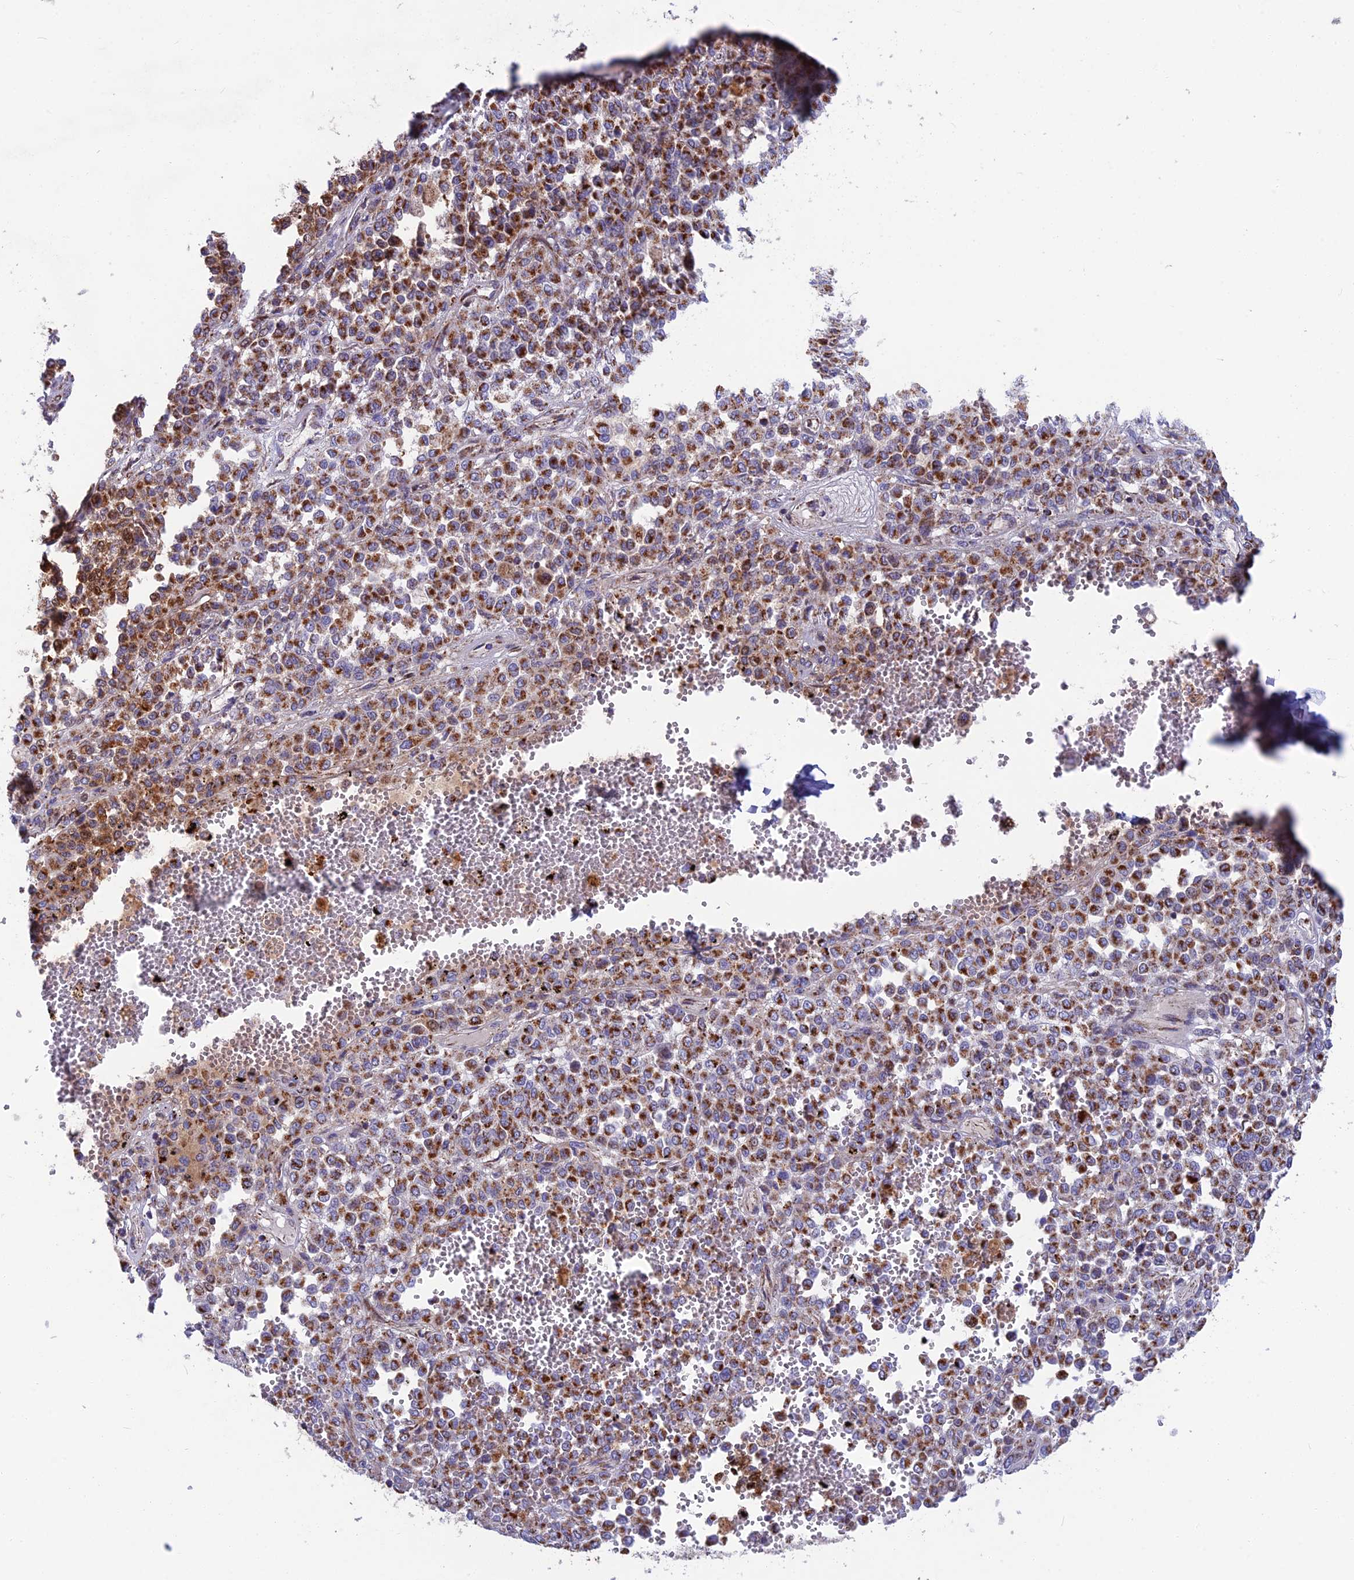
{"staining": {"intensity": "strong", "quantity": "25%-75%", "location": "cytoplasmic/membranous"}, "tissue": "melanoma", "cell_type": "Tumor cells", "image_type": "cancer", "snomed": [{"axis": "morphology", "description": "Malignant melanoma, Metastatic site"}, {"axis": "topography", "description": "Pancreas"}], "caption": "Immunohistochemical staining of malignant melanoma (metastatic site) shows high levels of strong cytoplasmic/membranous staining in about 25%-75% of tumor cells.", "gene": "CS", "patient": {"sex": "female", "age": 30}}